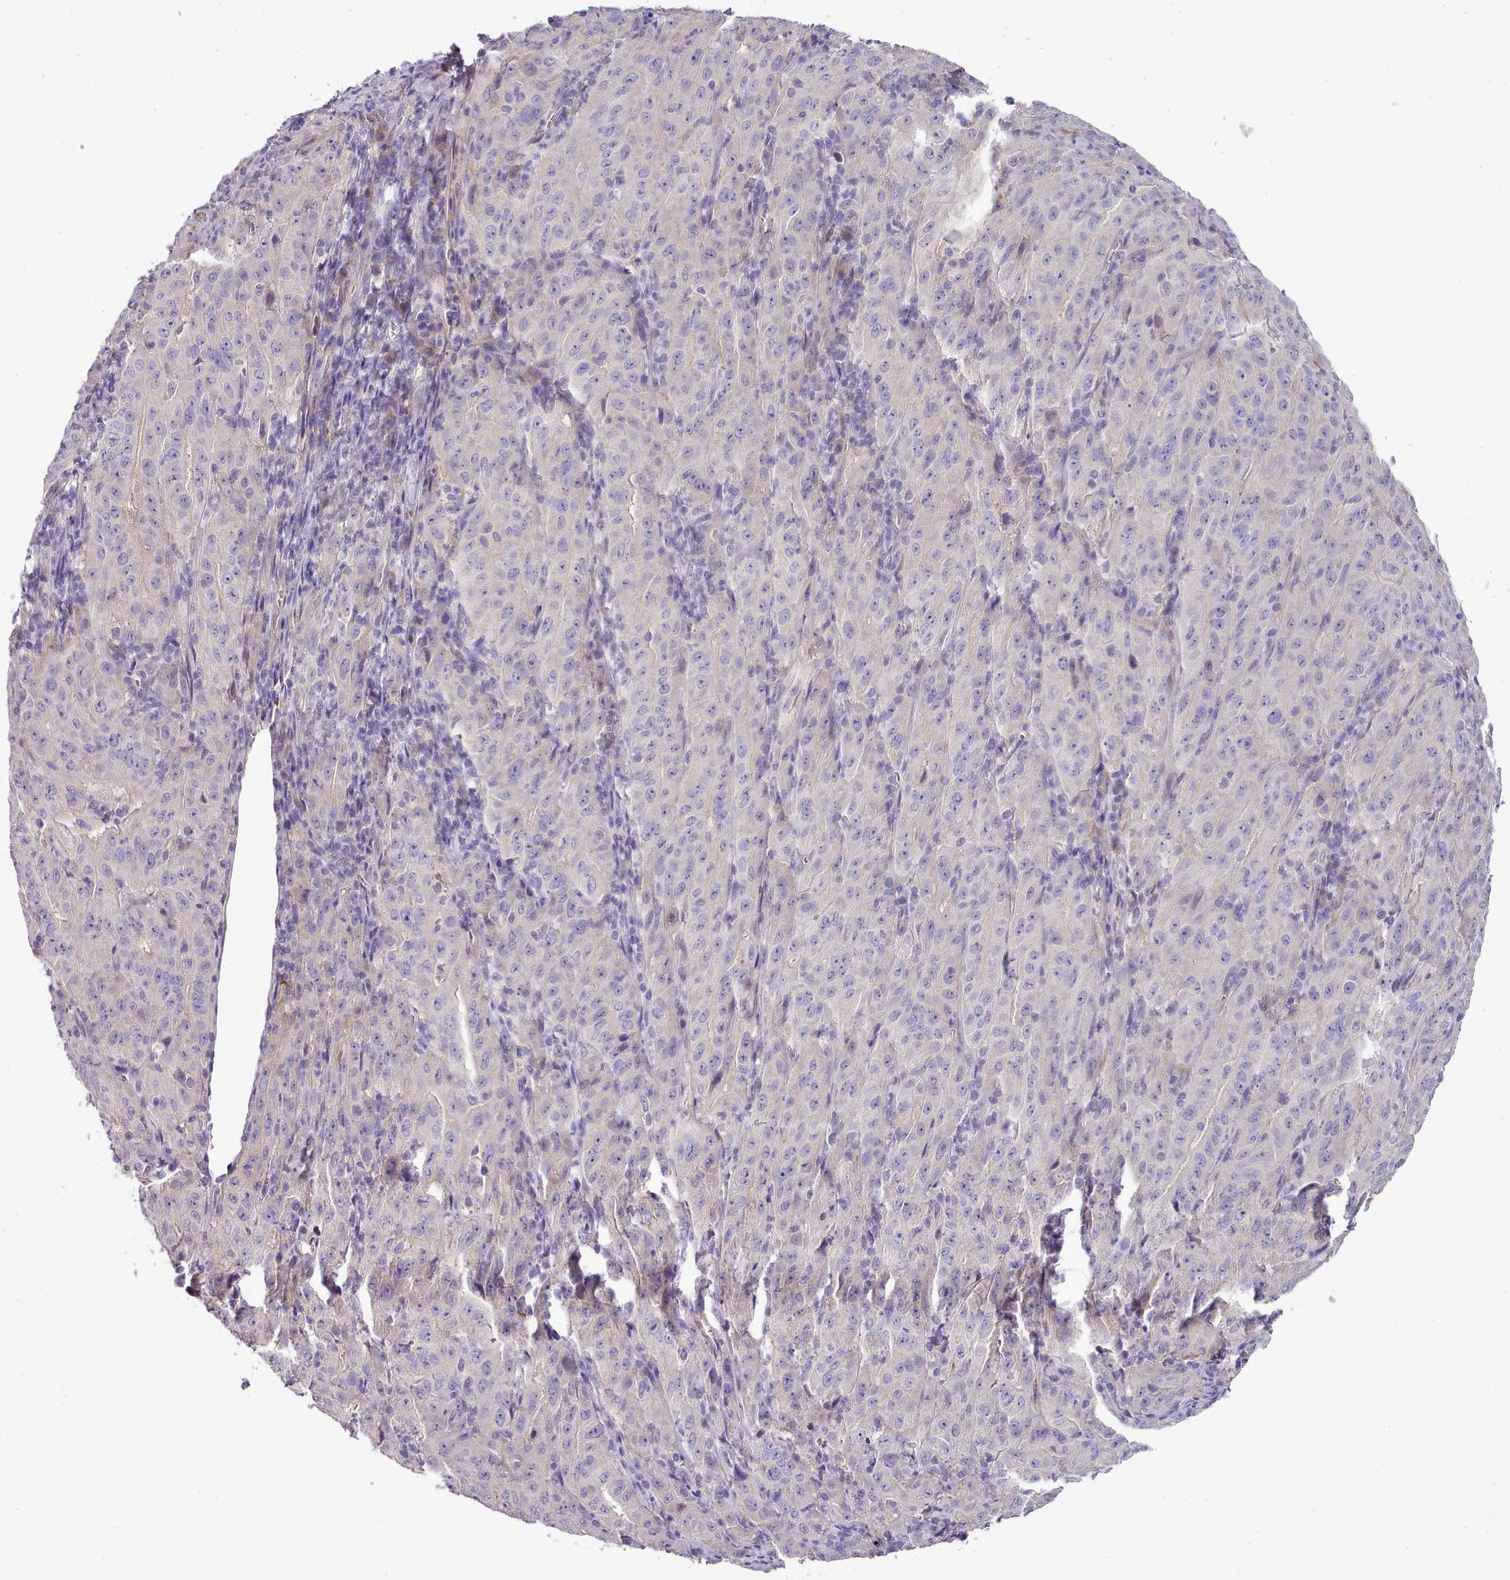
{"staining": {"intensity": "negative", "quantity": "none", "location": "none"}, "tissue": "pancreatic cancer", "cell_type": "Tumor cells", "image_type": "cancer", "snomed": [{"axis": "morphology", "description": "Adenocarcinoma, NOS"}, {"axis": "topography", "description": "Pancreas"}], "caption": "Image shows no significant protein staining in tumor cells of adenocarcinoma (pancreatic). Brightfield microscopy of immunohistochemistry (IHC) stained with DAB (brown) and hematoxylin (blue), captured at high magnification.", "gene": "SETX", "patient": {"sex": "male", "age": 63}}